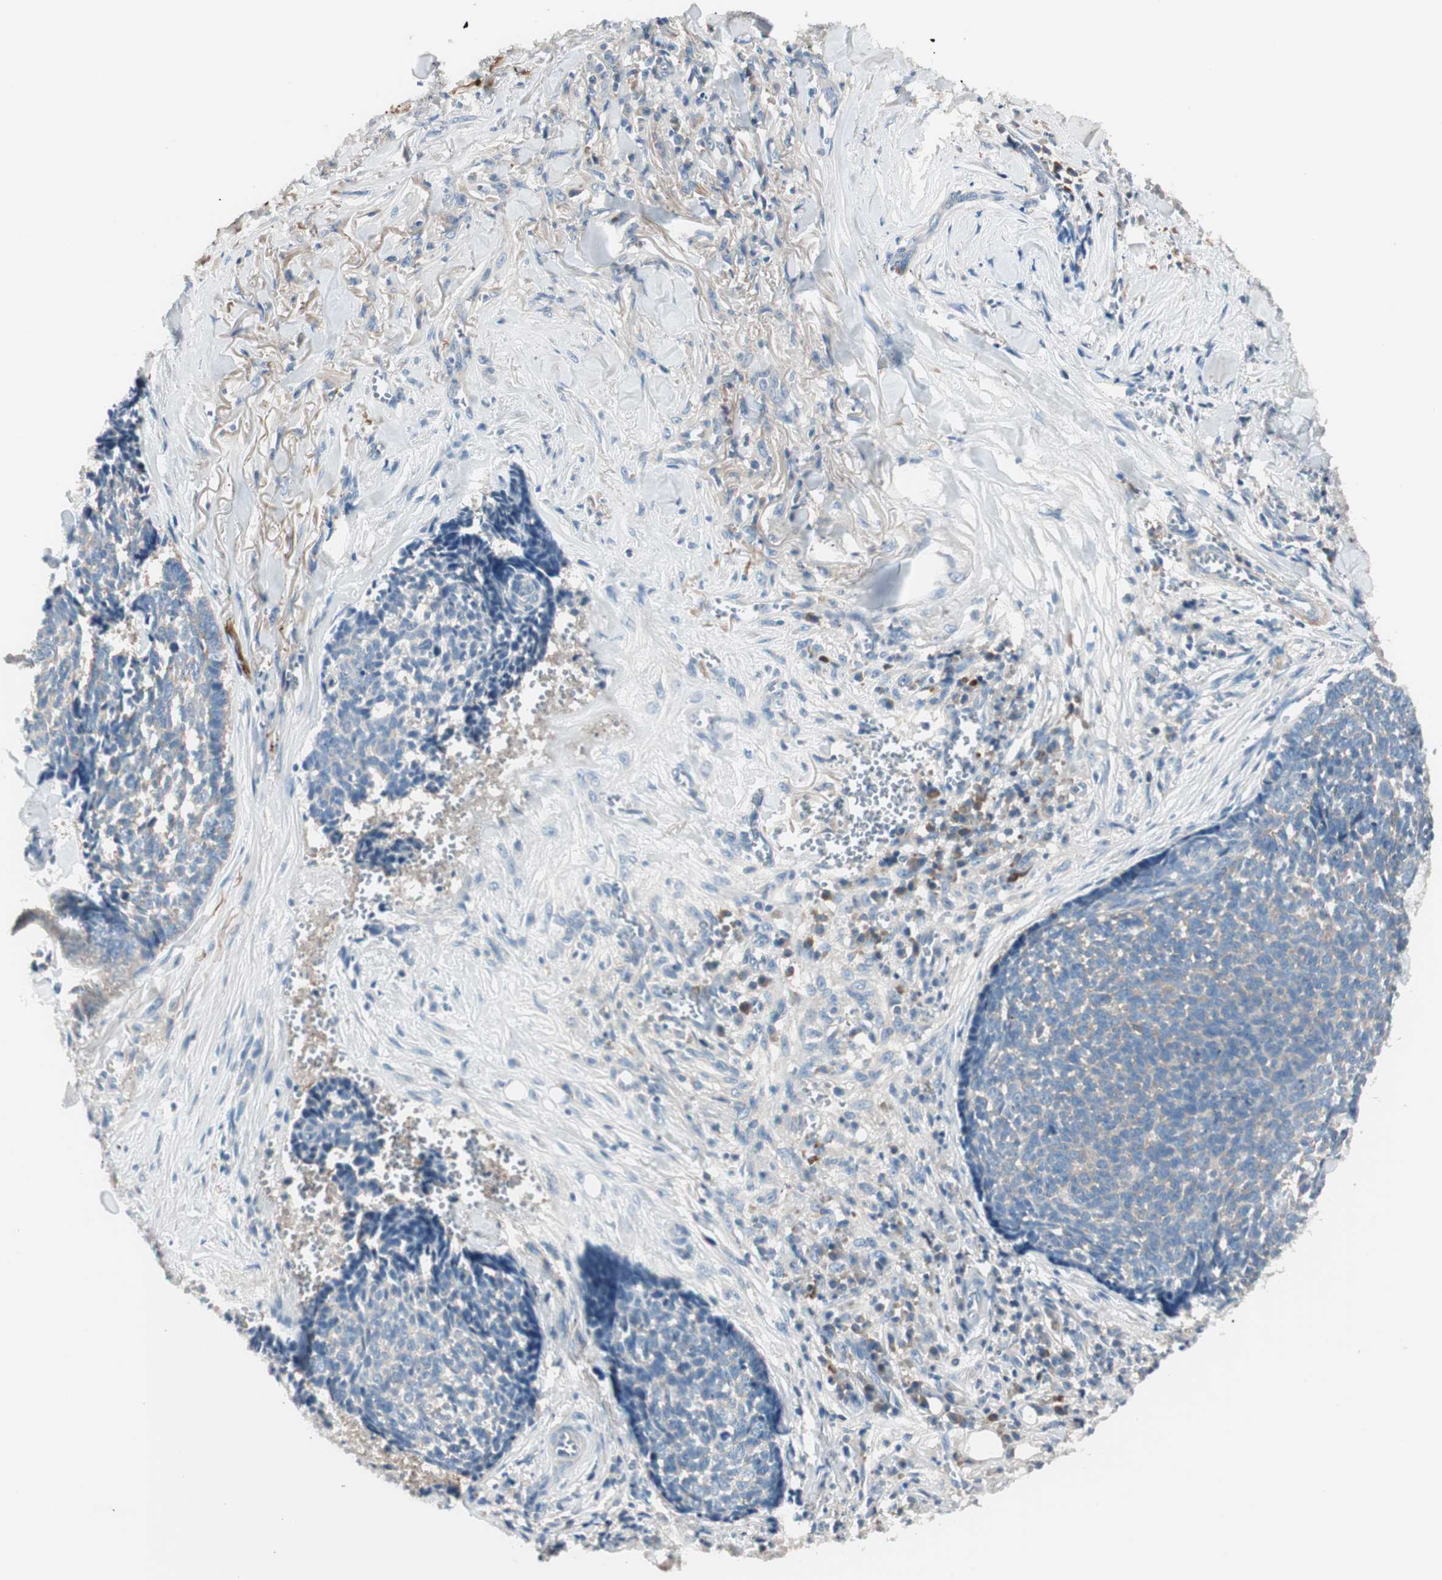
{"staining": {"intensity": "weak", "quantity": "25%-75%", "location": "cytoplasmic/membranous"}, "tissue": "skin cancer", "cell_type": "Tumor cells", "image_type": "cancer", "snomed": [{"axis": "morphology", "description": "Basal cell carcinoma"}, {"axis": "topography", "description": "Skin"}], "caption": "The histopathology image displays immunohistochemical staining of basal cell carcinoma (skin). There is weak cytoplasmic/membranous expression is seen in approximately 25%-75% of tumor cells. (DAB (3,3'-diaminobenzidine) = brown stain, brightfield microscopy at high magnification).", "gene": "RAD54B", "patient": {"sex": "male", "age": 84}}